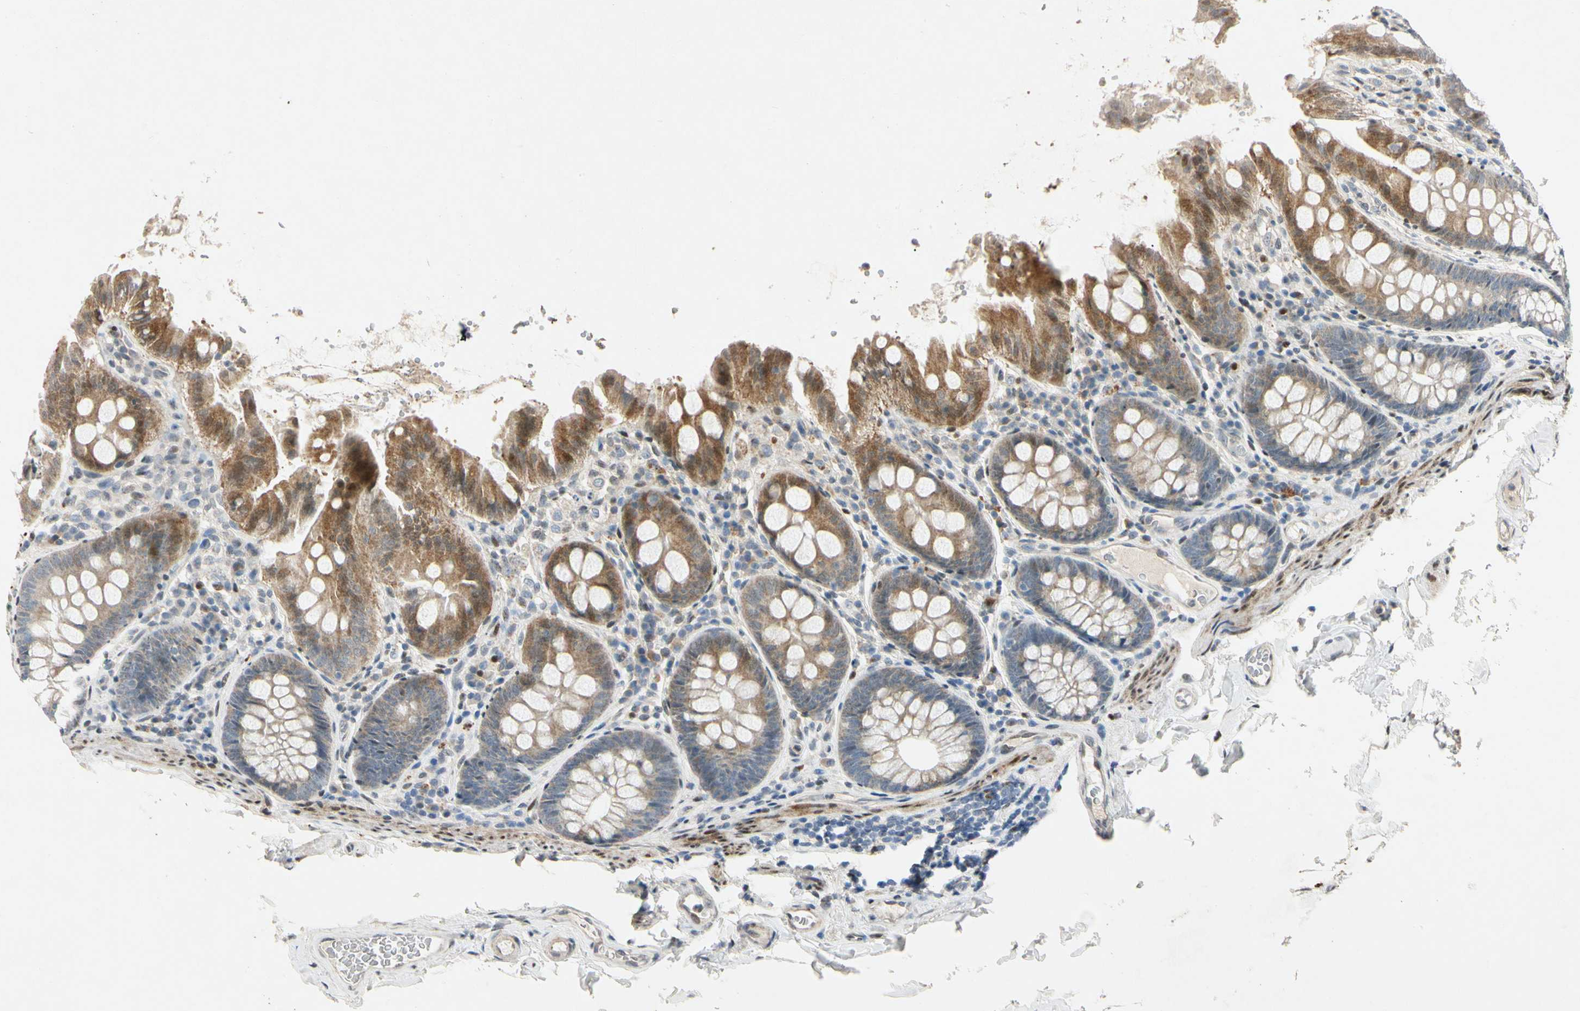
{"staining": {"intensity": "weak", "quantity": "25%-75%", "location": "cytoplasmic/membranous"}, "tissue": "colon", "cell_type": "Endothelial cells", "image_type": "normal", "snomed": [{"axis": "morphology", "description": "Normal tissue, NOS"}, {"axis": "topography", "description": "Colon"}], "caption": "About 25%-75% of endothelial cells in benign colon demonstrate weak cytoplasmic/membranous protein staining as visualized by brown immunohistochemical staining.", "gene": "HSPA1B", "patient": {"sex": "female", "age": 61}}